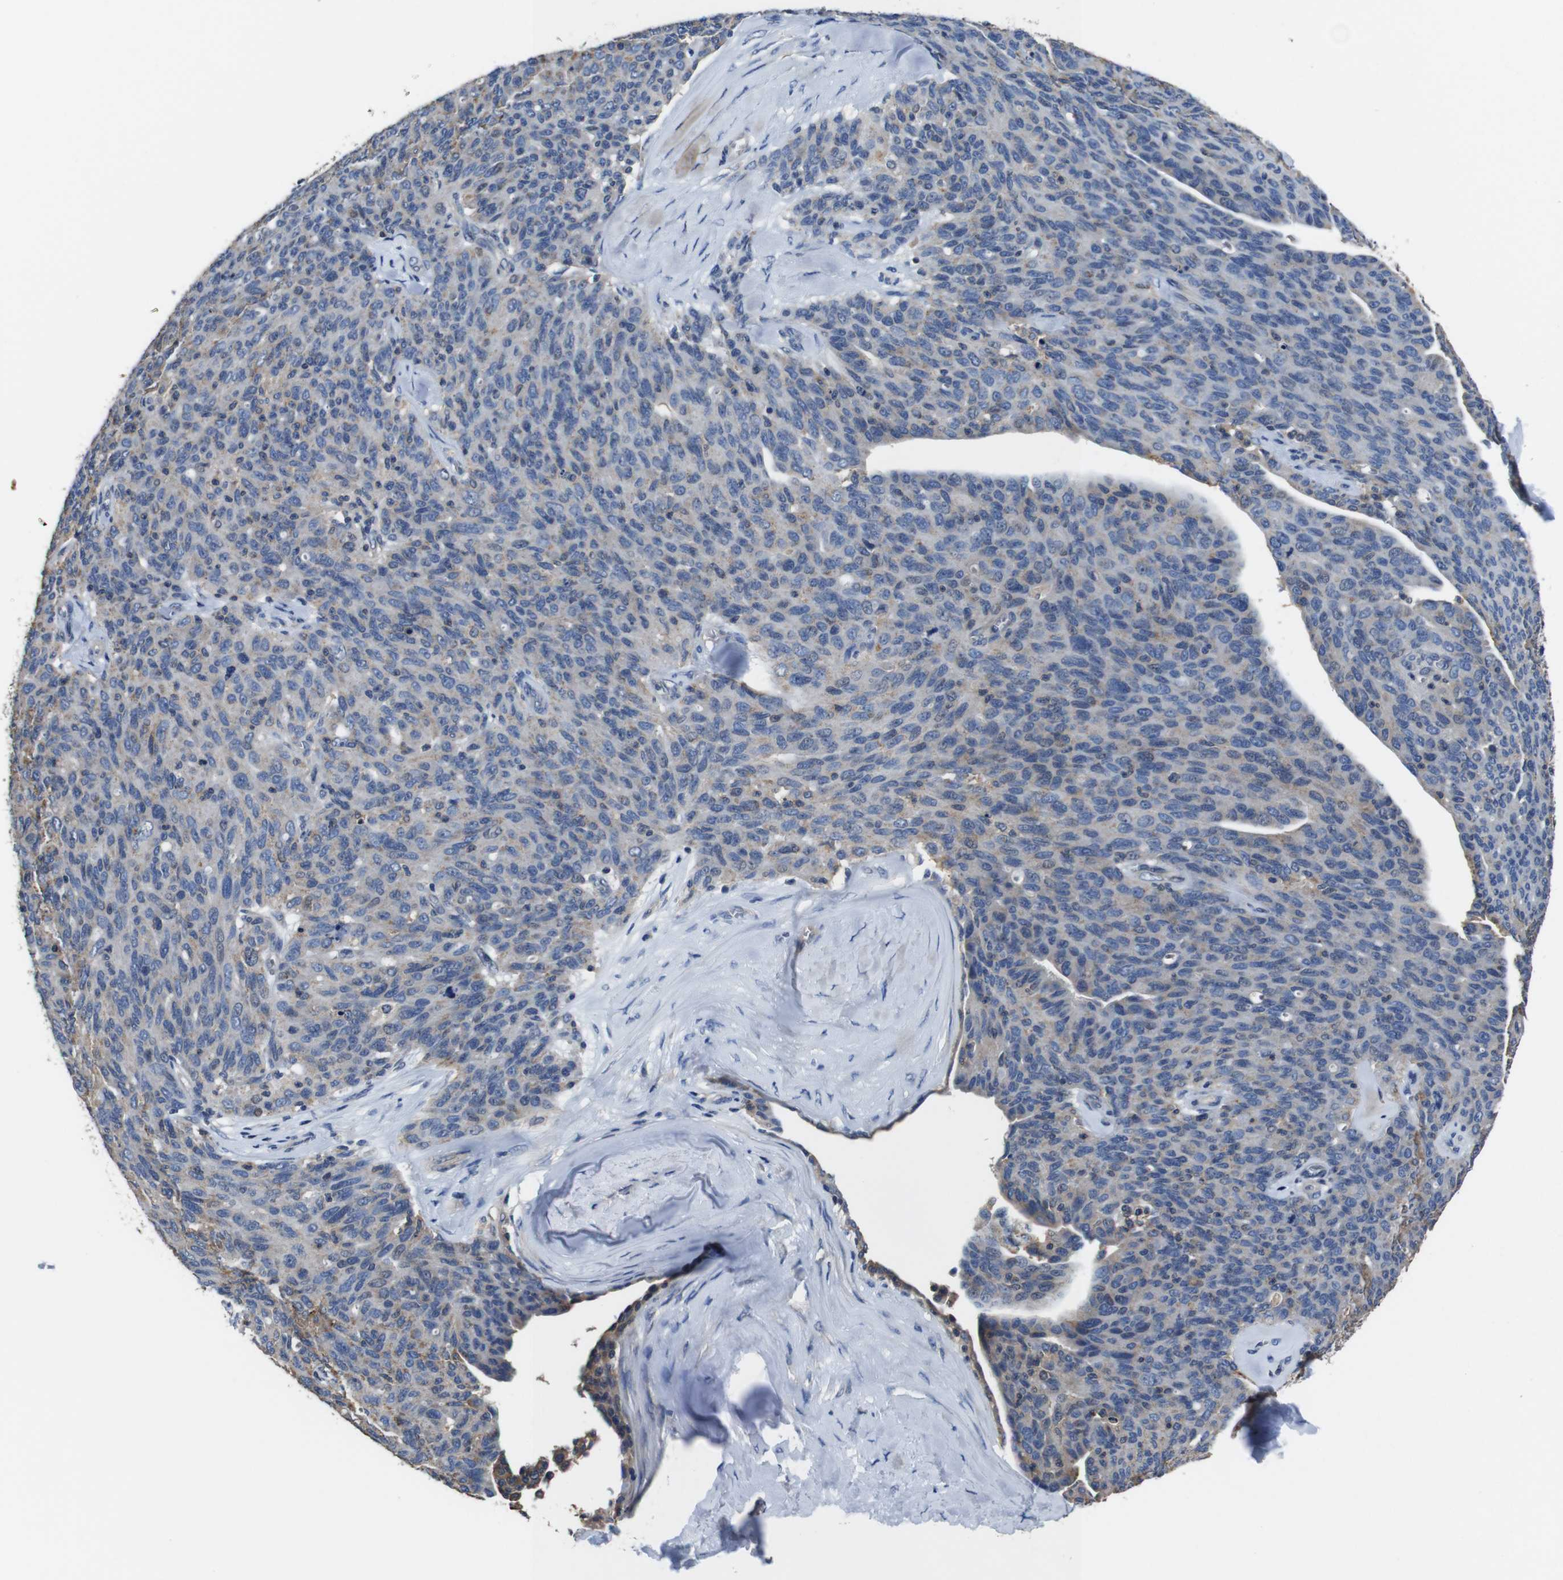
{"staining": {"intensity": "negative", "quantity": "none", "location": "none"}, "tissue": "ovarian cancer", "cell_type": "Tumor cells", "image_type": "cancer", "snomed": [{"axis": "morphology", "description": "Carcinoma, endometroid"}, {"axis": "topography", "description": "Ovary"}], "caption": "A micrograph of human ovarian endometroid carcinoma is negative for staining in tumor cells. (DAB (3,3'-diaminobenzidine) IHC visualized using brightfield microscopy, high magnification).", "gene": "GLIPR1", "patient": {"sex": "female", "age": 60}}